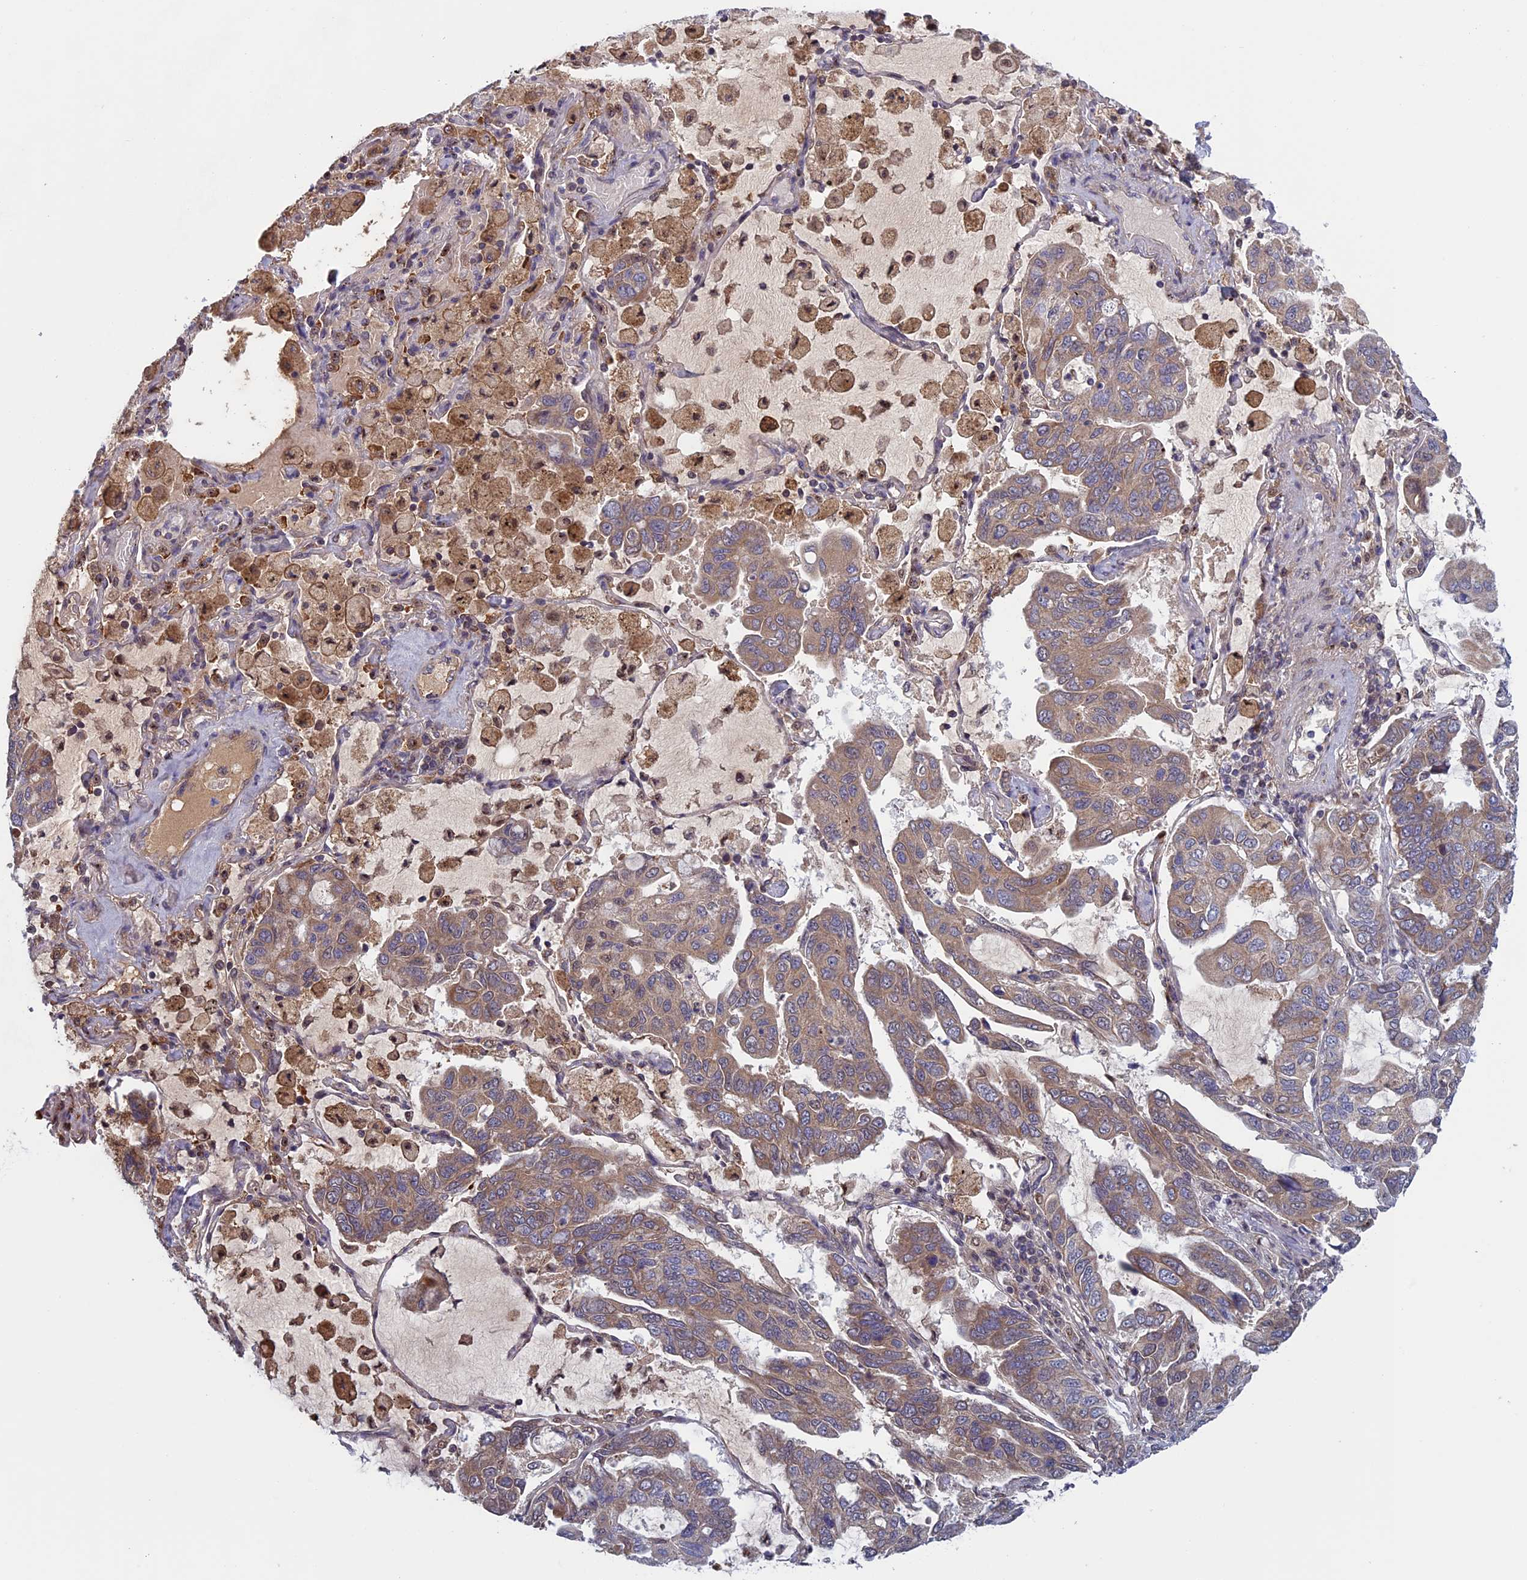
{"staining": {"intensity": "weak", "quantity": ">75%", "location": "cytoplasmic/membranous"}, "tissue": "lung cancer", "cell_type": "Tumor cells", "image_type": "cancer", "snomed": [{"axis": "morphology", "description": "Adenocarcinoma, NOS"}, {"axis": "topography", "description": "Lung"}], "caption": "Lung adenocarcinoma stained for a protein (brown) demonstrates weak cytoplasmic/membranous positive positivity in about >75% of tumor cells.", "gene": "FADS1", "patient": {"sex": "male", "age": 64}}